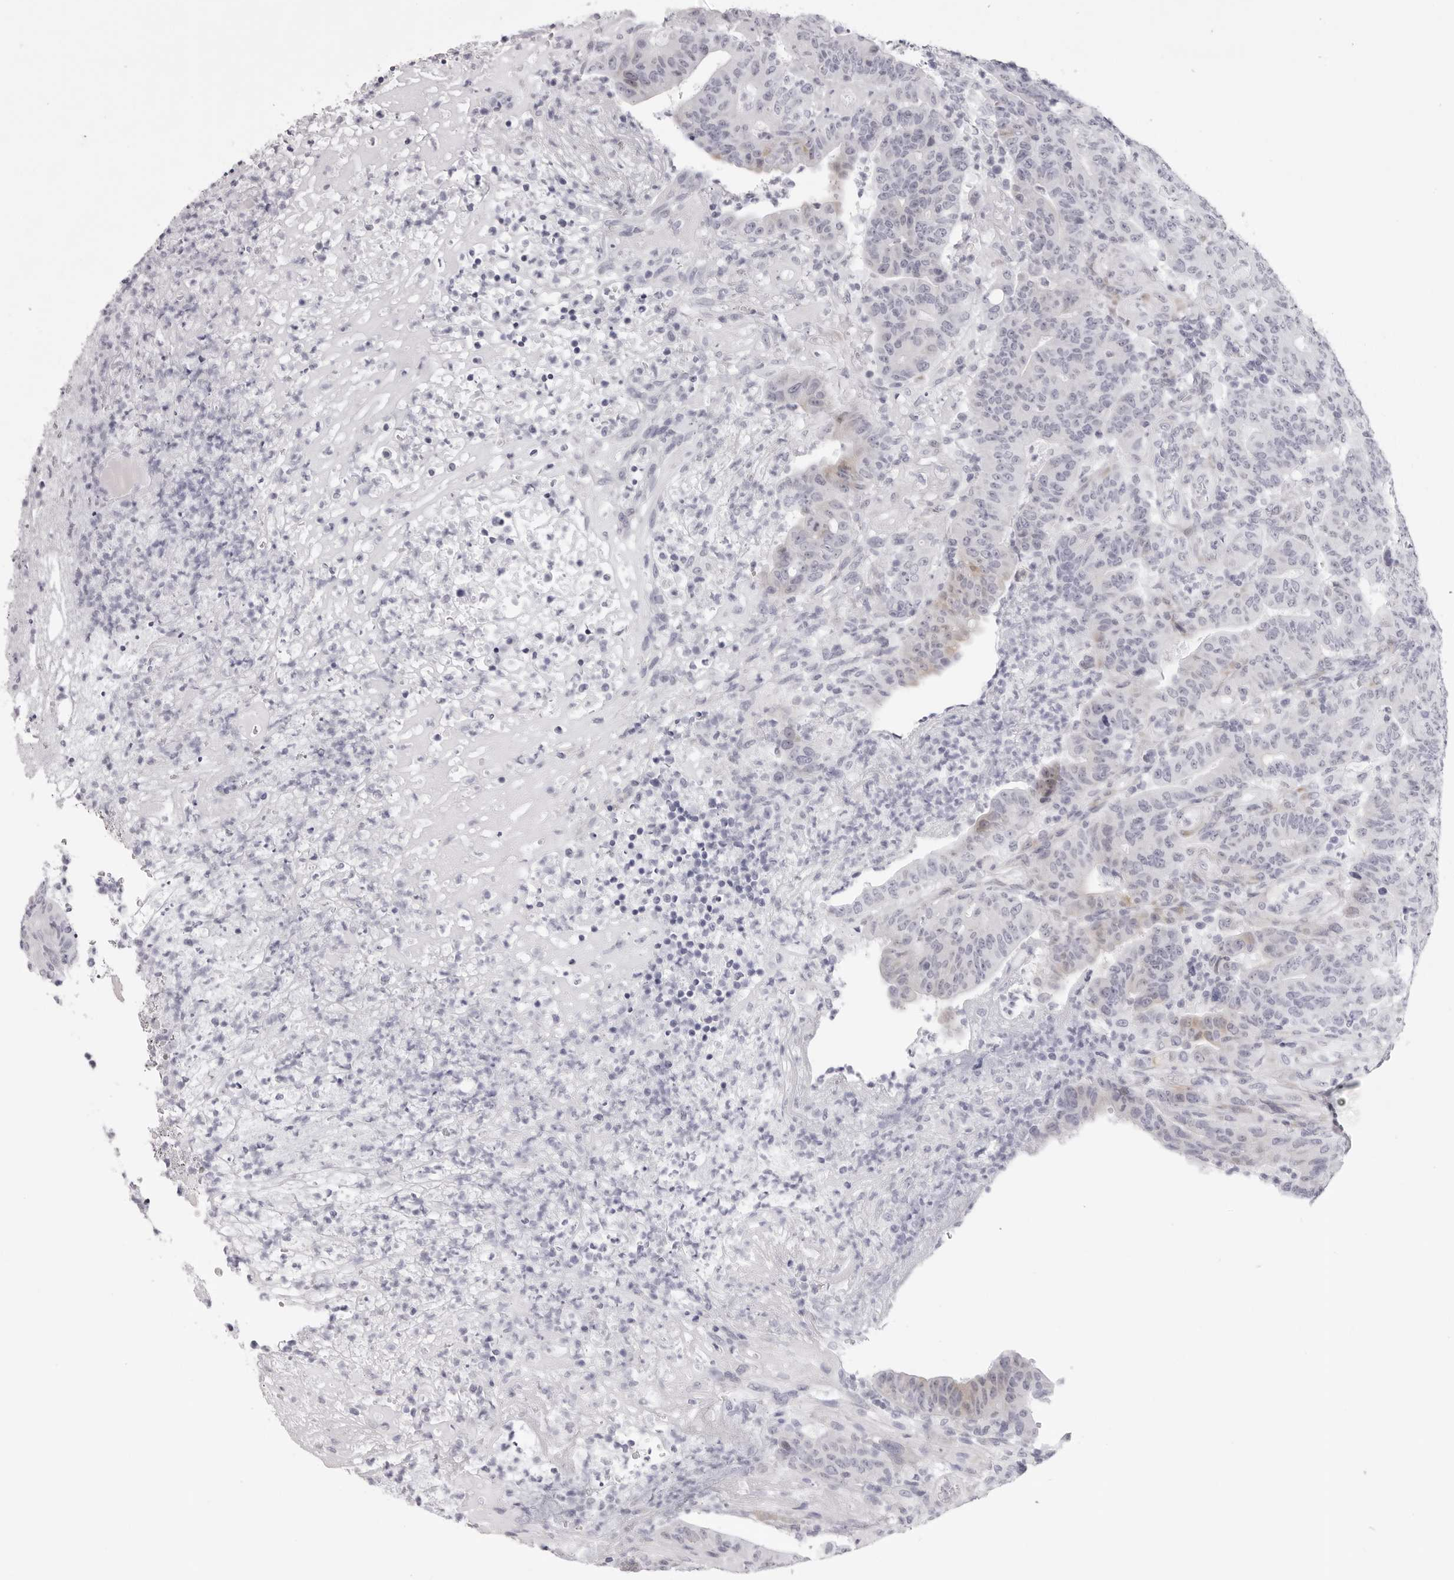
{"staining": {"intensity": "negative", "quantity": "none", "location": "none"}, "tissue": "colorectal cancer", "cell_type": "Tumor cells", "image_type": "cancer", "snomed": [{"axis": "morphology", "description": "Normal tissue, NOS"}, {"axis": "morphology", "description": "Adenocarcinoma, NOS"}, {"axis": "topography", "description": "Colon"}], "caption": "DAB immunohistochemical staining of human colorectal adenocarcinoma shows no significant positivity in tumor cells. (Immunohistochemistry, brightfield microscopy, high magnification).", "gene": "SMIM2", "patient": {"sex": "female", "age": 75}}